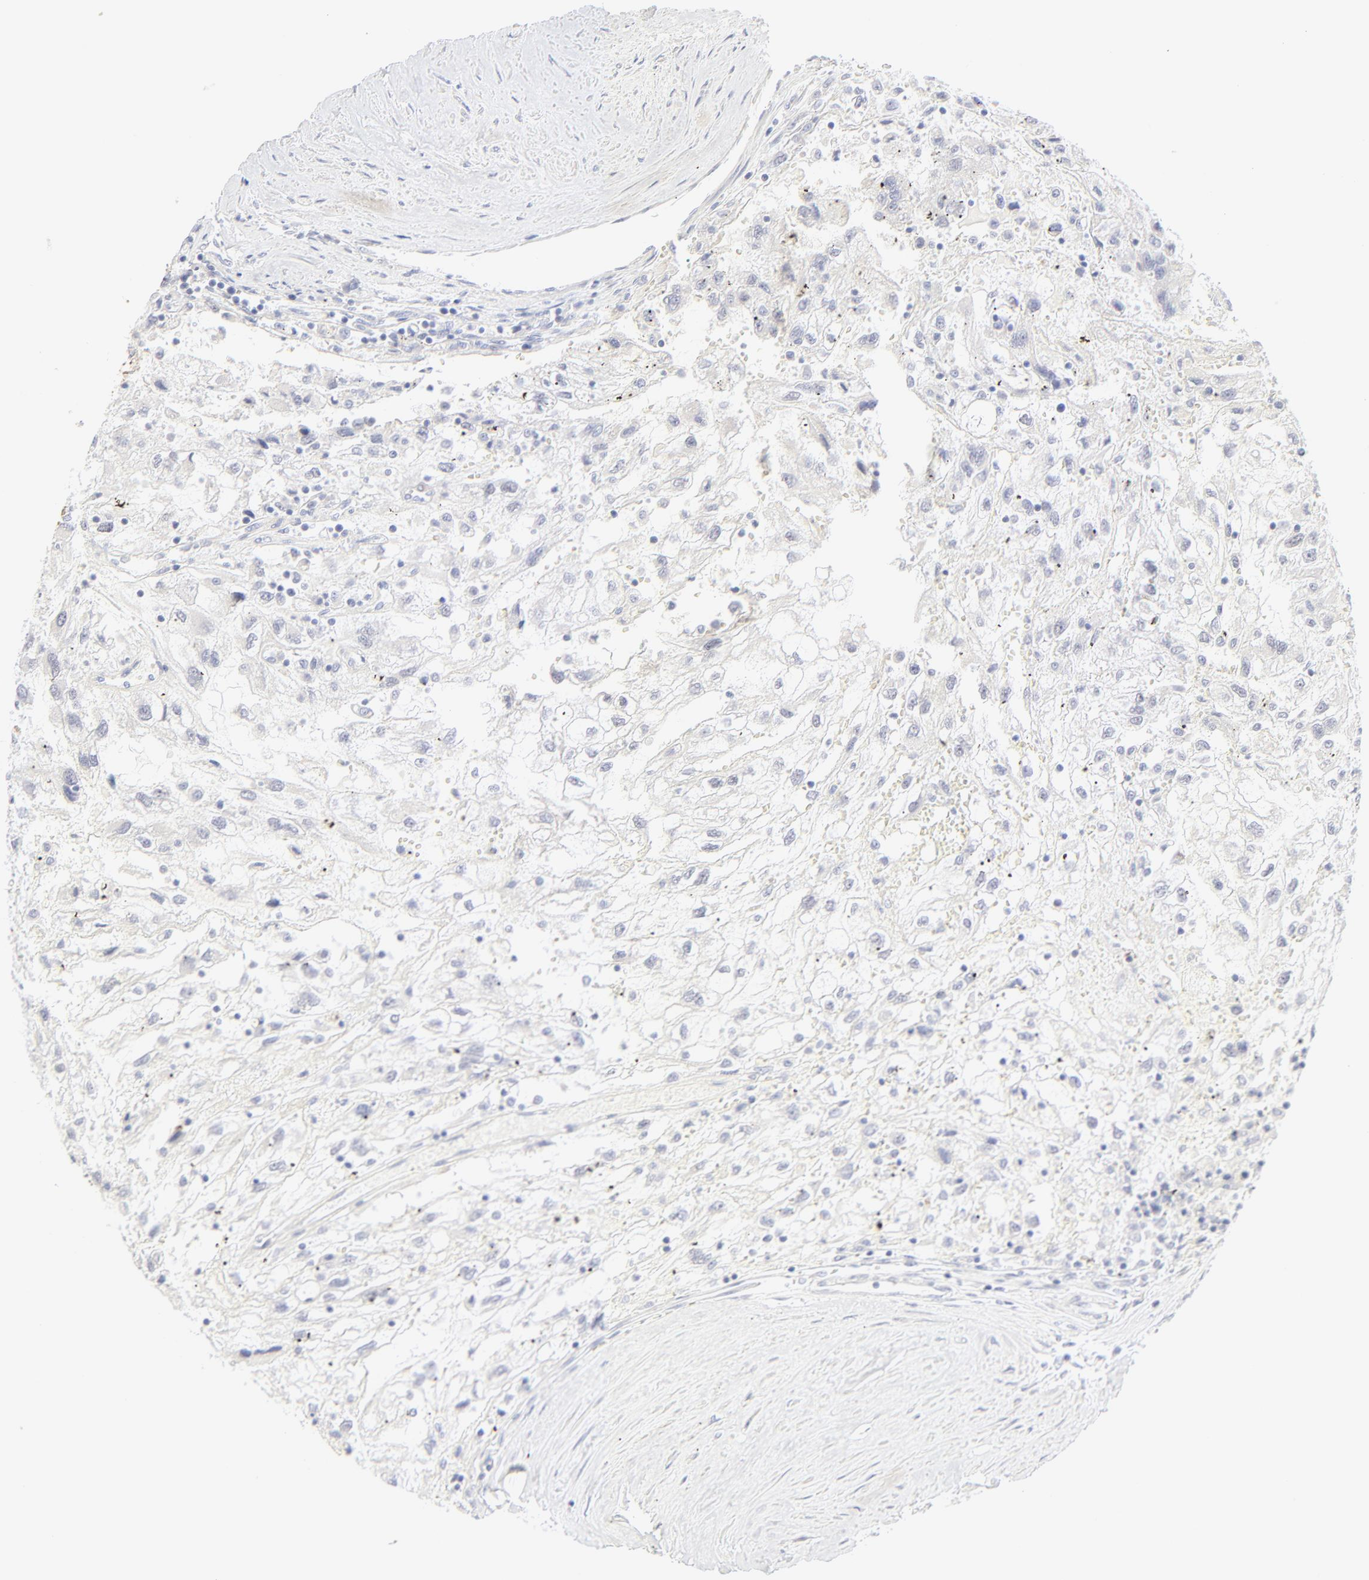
{"staining": {"intensity": "negative", "quantity": "none", "location": "none"}, "tissue": "renal cancer", "cell_type": "Tumor cells", "image_type": "cancer", "snomed": [{"axis": "morphology", "description": "Normal tissue, NOS"}, {"axis": "morphology", "description": "Adenocarcinoma, NOS"}, {"axis": "topography", "description": "Kidney"}], "caption": "An image of renal cancer (adenocarcinoma) stained for a protein displays no brown staining in tumor cells. Nuclei are stained in blue.", "gene": "NPNT", "patient": {"sex": "male", "age": 71}}